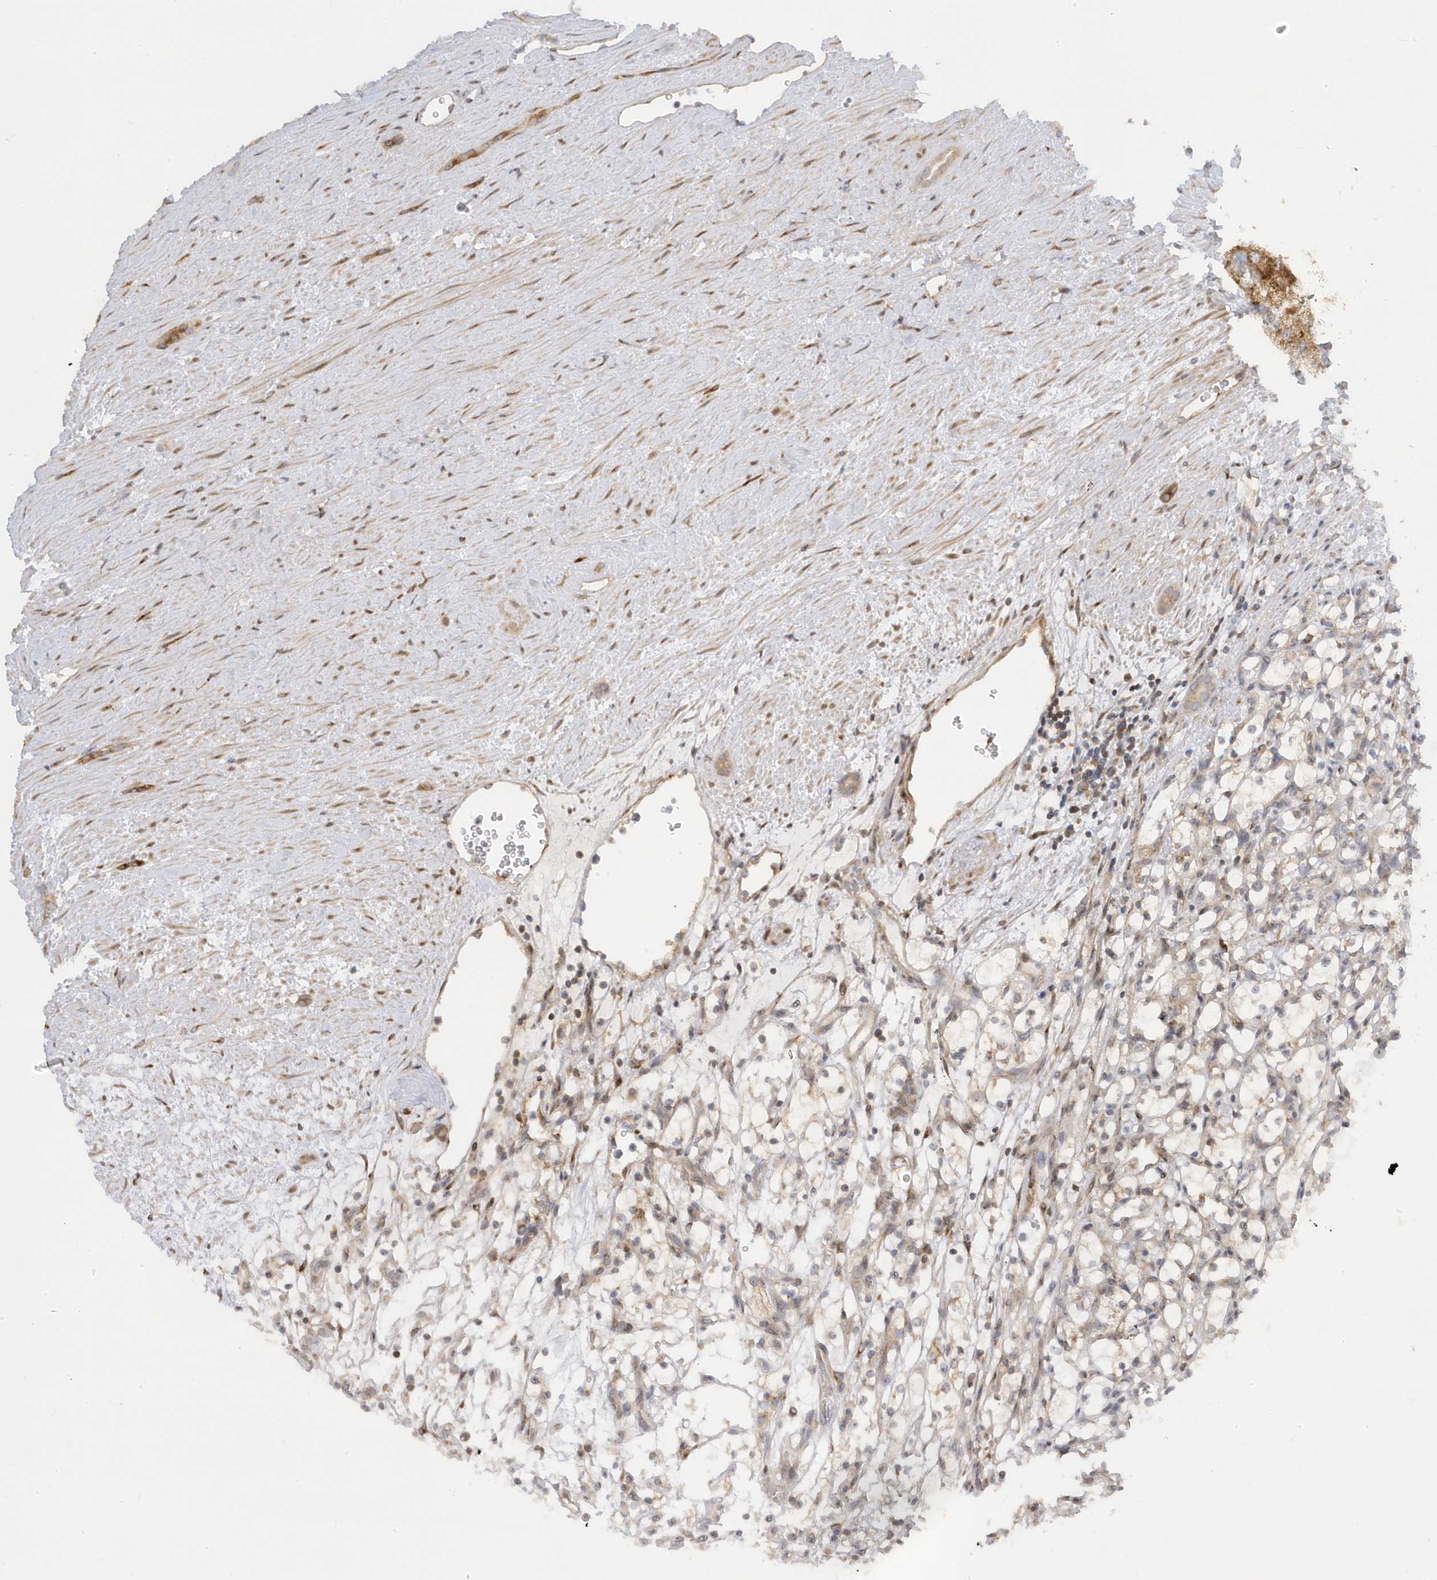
{"staining": {"intensity": "negative", "quantity": "none", "location": "none"}, "tissue": "renal cancer", "cell_type": "Tumor cells", "image_type": "cancer", "snomed": [{"axis": "morphology", "description": "Adenocarcinoma, NOS"}, {"axis": "topography", "description": "Kidney"}], "caption": "DAB (3,3'-diaminobenzidine) immunohistochemical staining of human renal adenocarcinoma demonstrates no significant expression in tumor cells. (Stains: DAB (3,3'-diaminobenzidine) immunohistochemistry with hematoxylin counter stain, Microscopy: brightfield microscopy at high magnification).", "gene": "MAP7D3", "patient": {"sex": "female", "age": 69}}